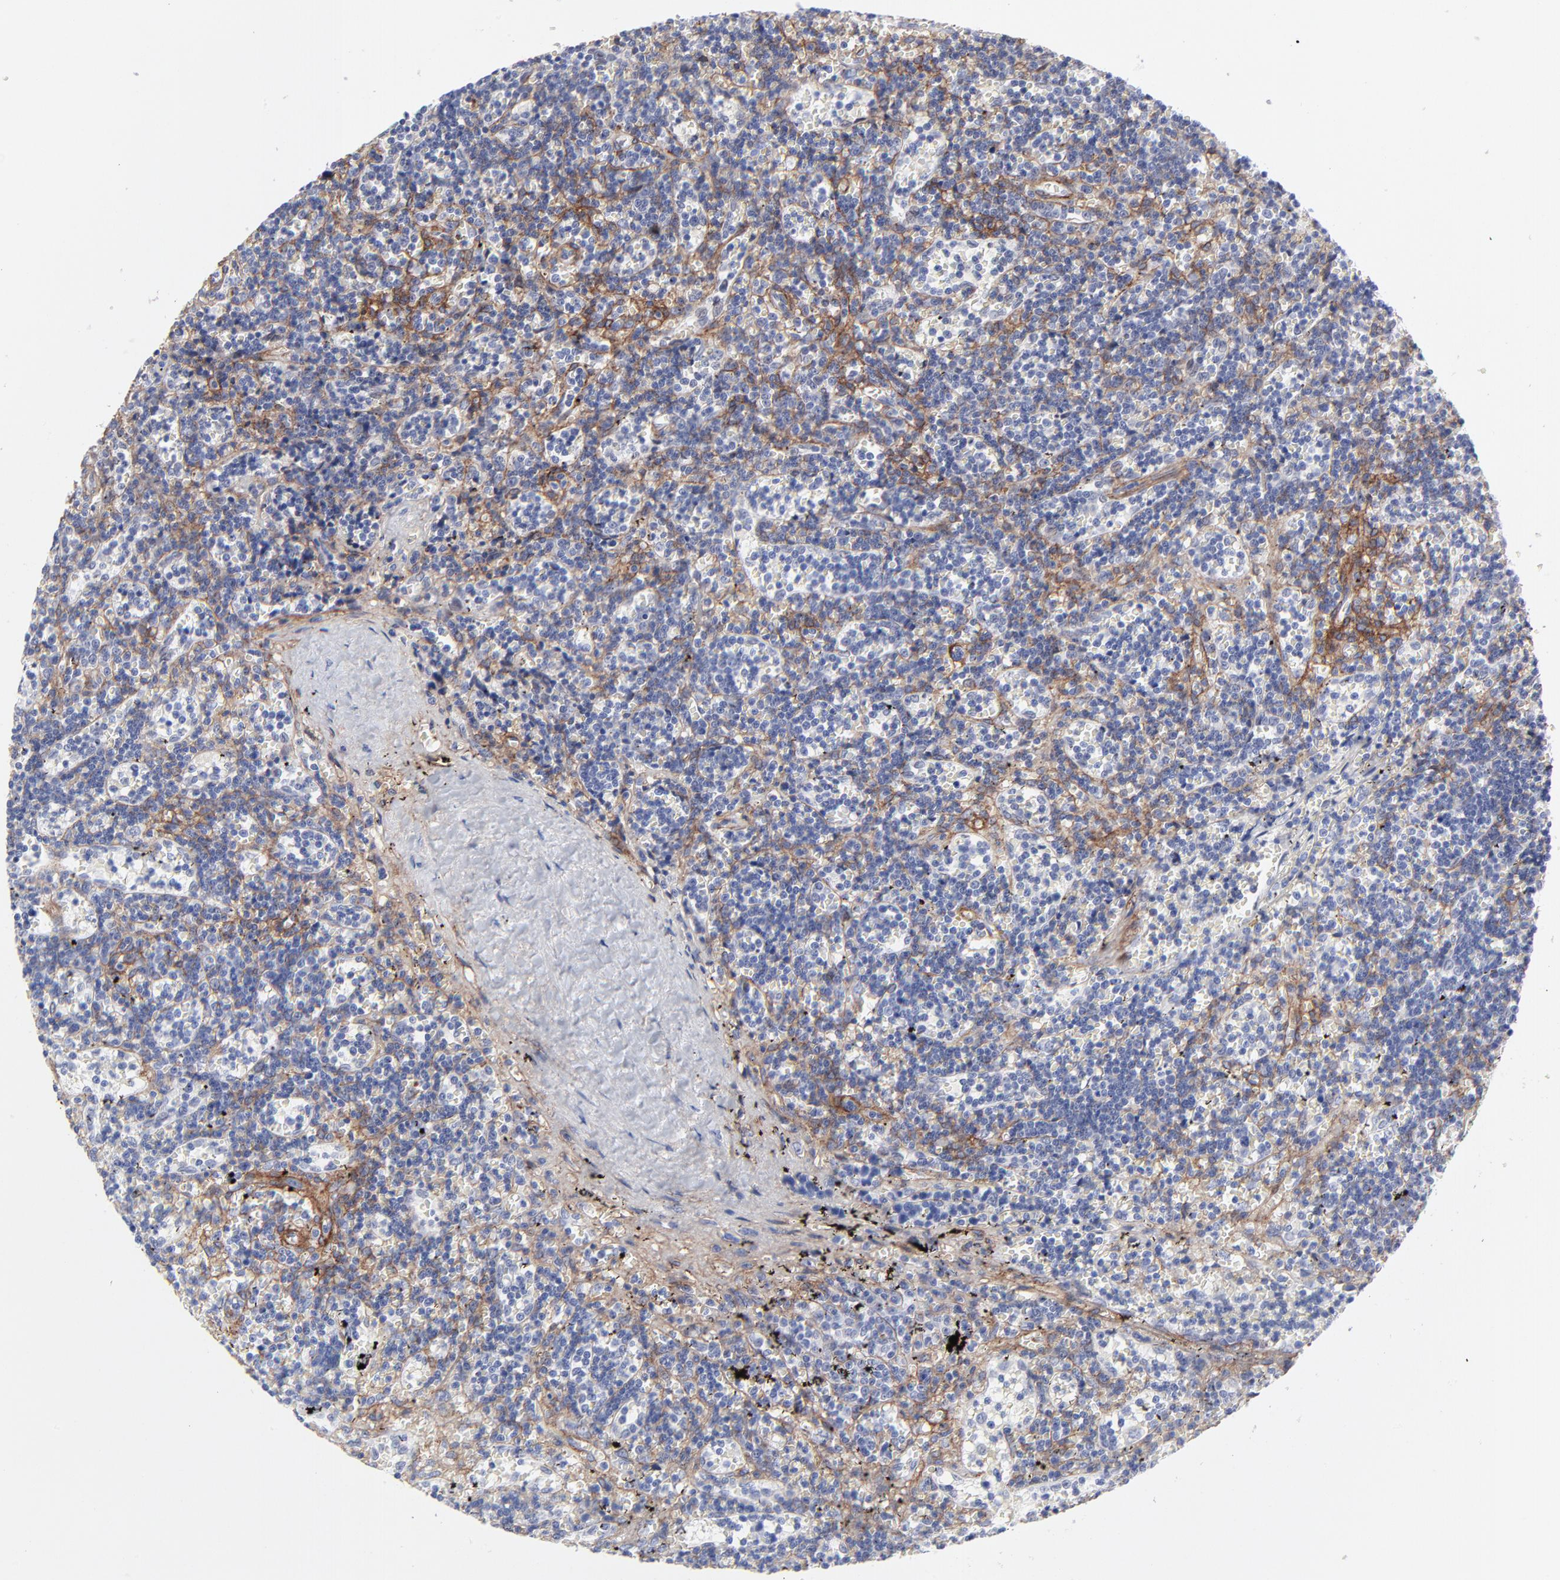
{"staining": {"intensity": "negative", "quantity": "none", "location": "none"}, "tissue": "lymphoma", "cell_type": "Tumor cells", "image_type": "cancer", "snomed": [{"axis": "morphology", "description": "Malignant lymphoma, non-Hodgkin's type, Low grade"}, {"axis": "topography", "description": "Spleen"}], "caption": "This is an immunohistochemistry histopathology image of human malignant lymphoma, non-Hodgkin's type (low-grade). There is no expression in tumor cells.", "gene": "PDGFRB", "patient": {"sex": "male", "age": 60}}